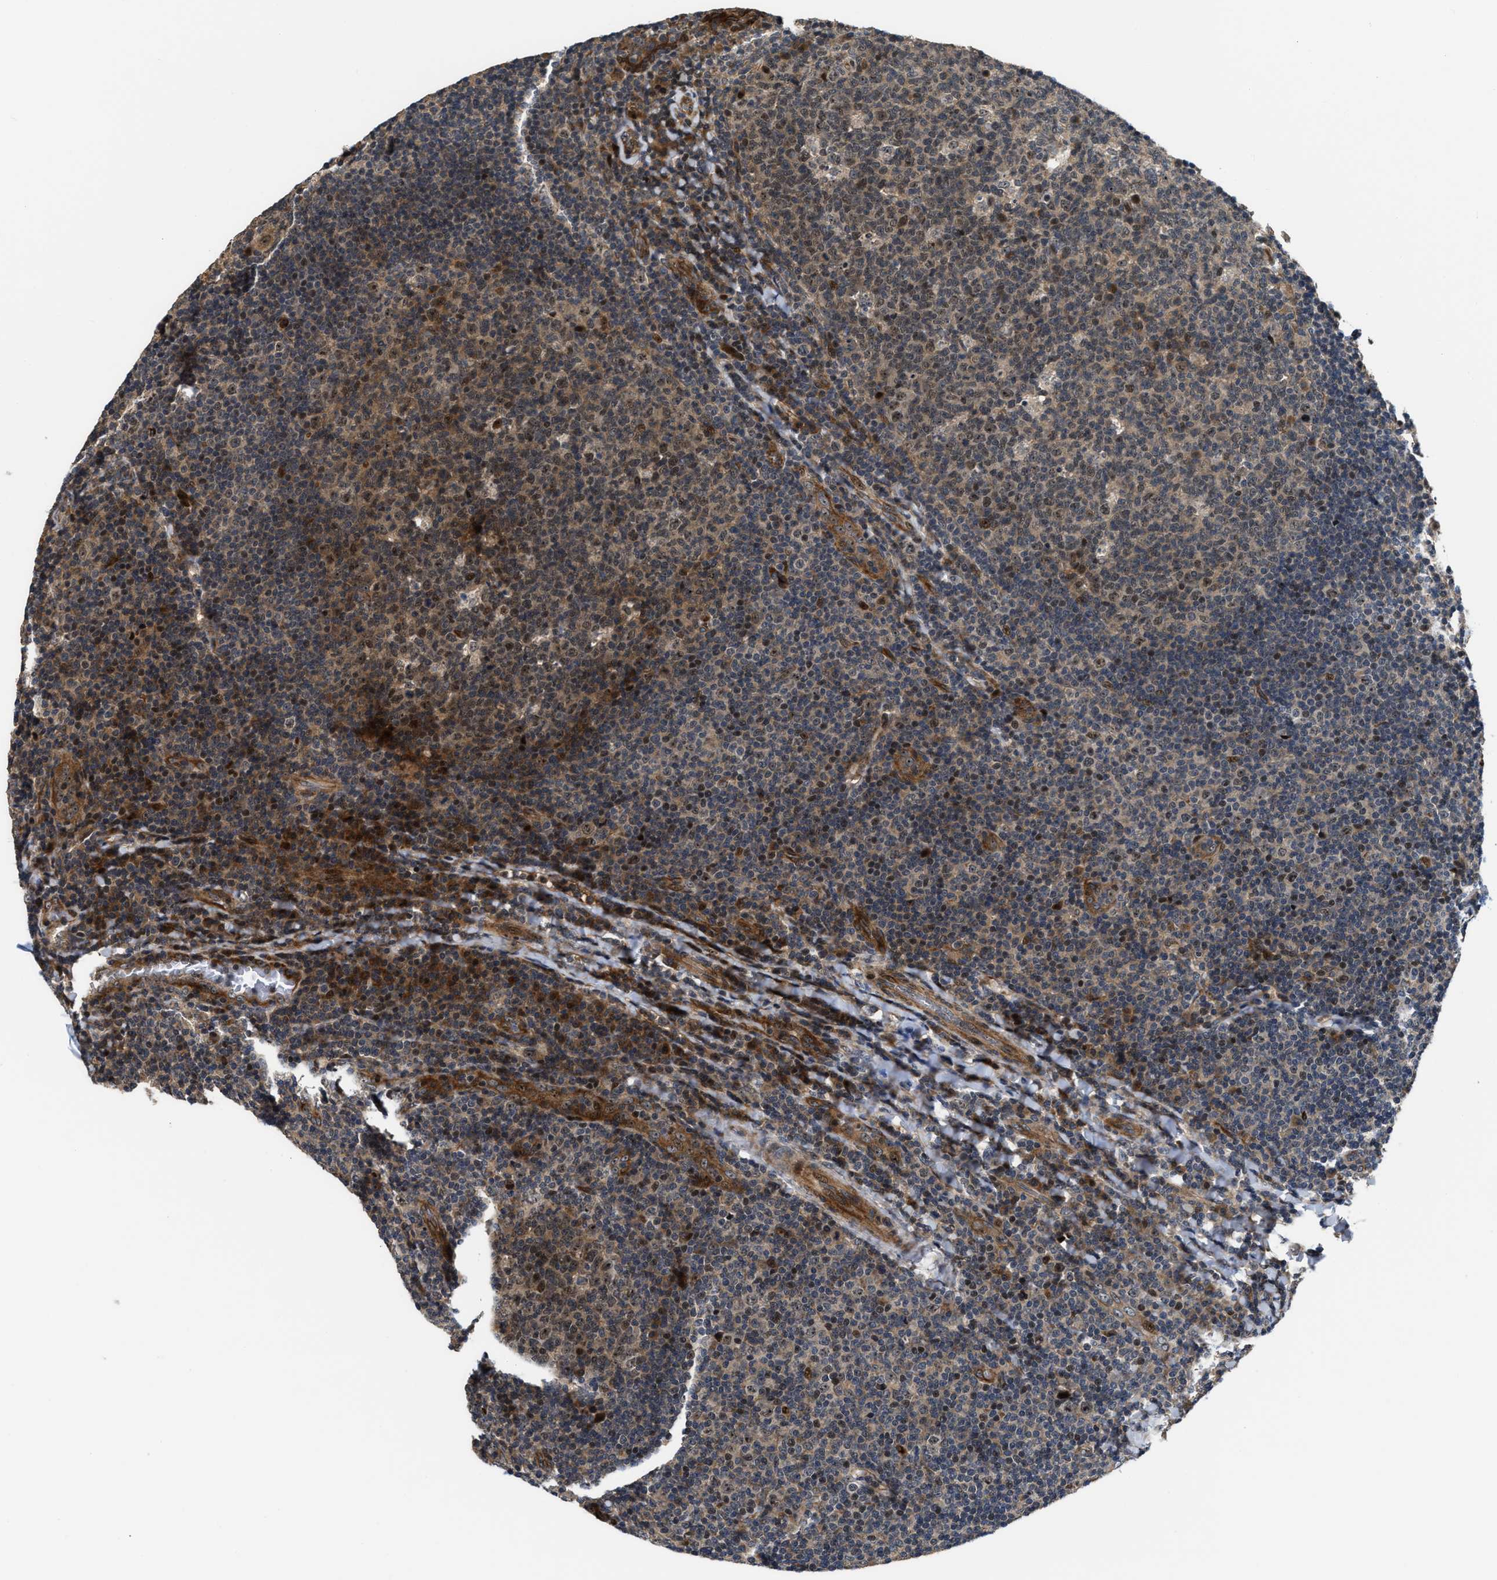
{"staining": {"intensity": "moderate", "quantity": "25%-75%", "location": "cytoplasmic/membranous,nuclear"}, "tissue": "tonsil", "cell_type": "Germinal center cells", "image_type": "normal", "snomed": [{"axis": "morphology", "description": "Normal tissue, NOS"}, {"axis": "topography", "description": "Tonsil"}], "caption": "Moderate cytoplasmic/membranous,nuclear protein expression is present in about 25%-75% of germinal center cells in tonsil. (Stains: DAB in brown, nuclei in blue, Microscopy: brightfield microscopy at high magnification).", "gene": "ALDH3A2", "patient": {"sex": "male", "age": 17}}